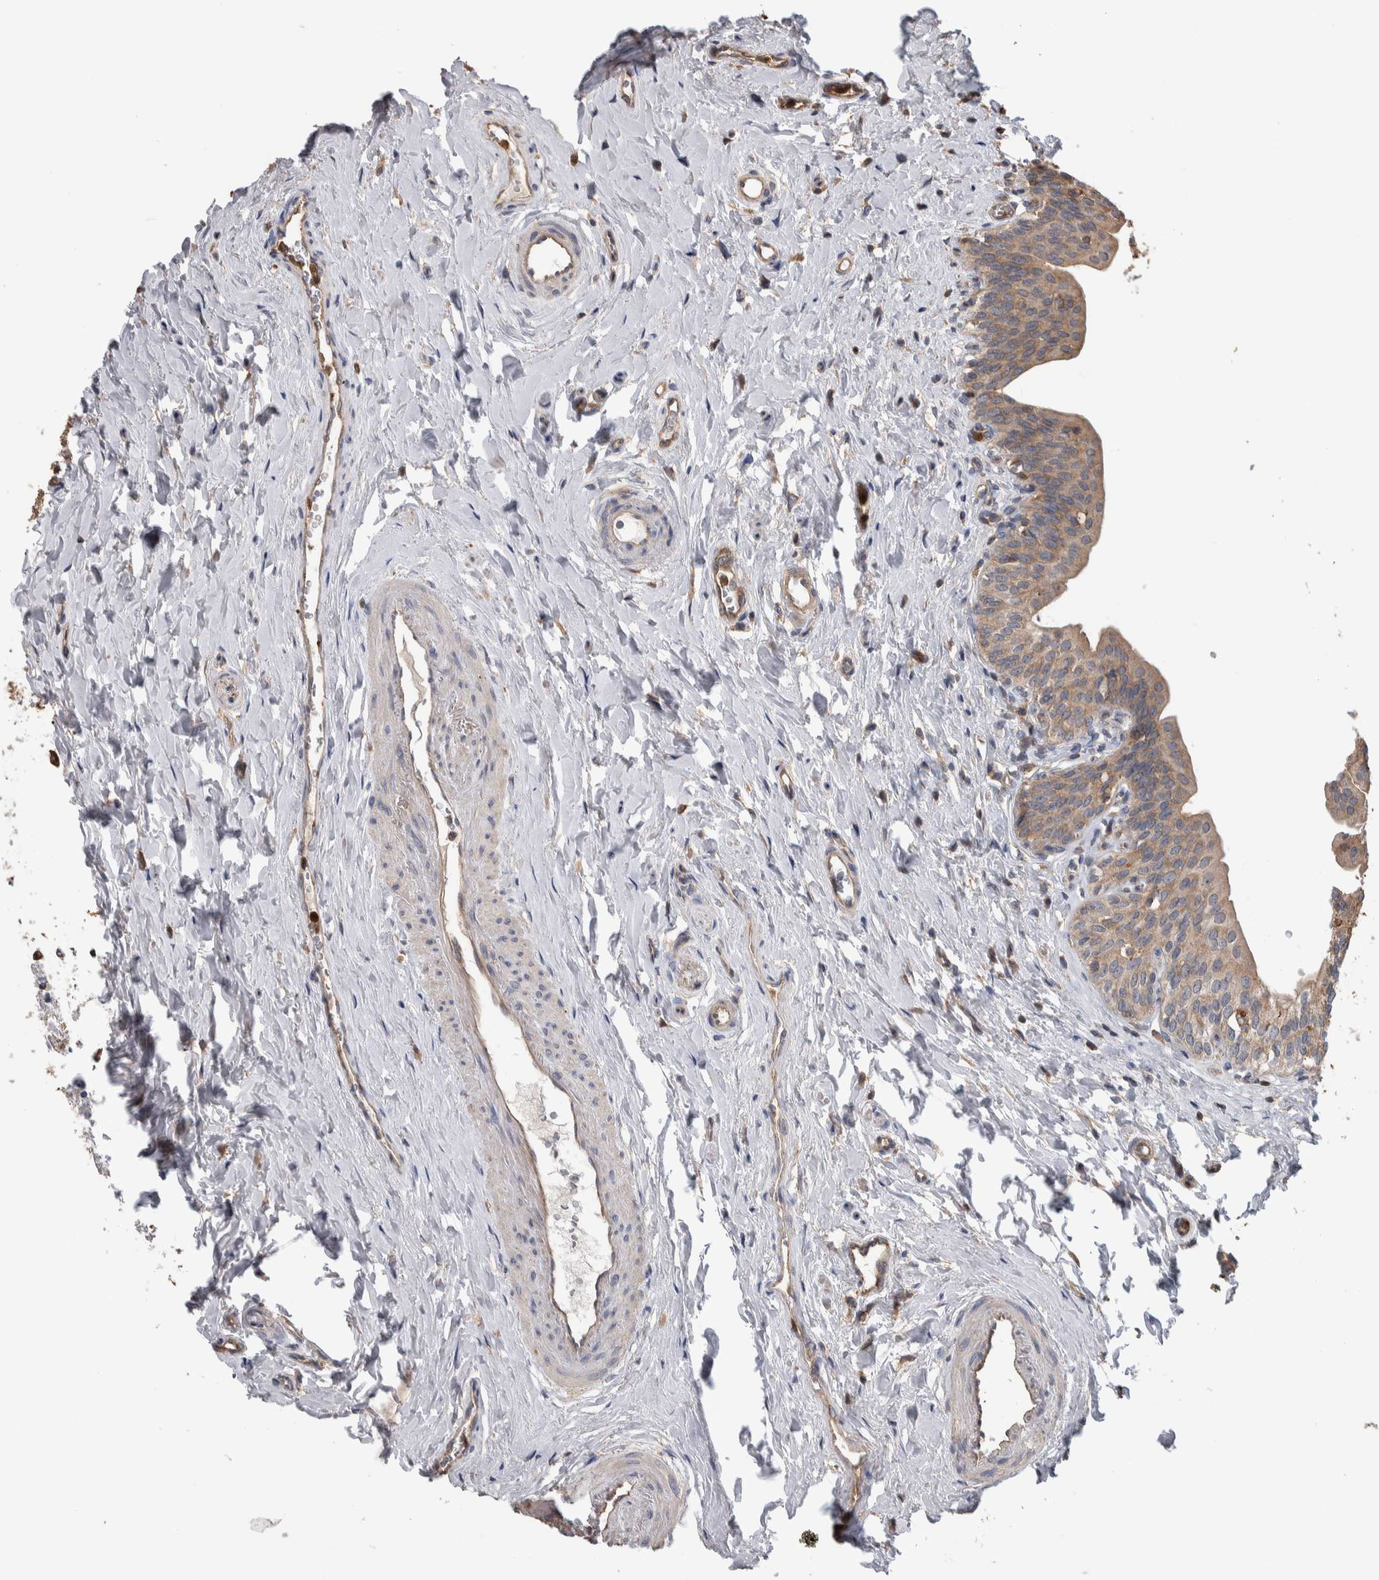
{"staining": {"intensity": "moderate", "quantity": ">75%", "location": "cytoplasmic/membranous"}, "tissue": "urinary bladder", "cell_type": "Urothelial cells", "image_type": "normal", "snomed": [{"axis": "morphology", "description": "Normal tissue, NOS"}, {"axis": "topography", "description": "Urinary bladder"}], "caption": "Urinary bladder stained with immunohistochemistry reveals moderate cytoplasmic/membranous staining in approximately >75% of urothelial cells. (DAB (3,3'-diaminobenzidine) IHC, brown staining for protein, blue staining for nuclei).", "gene": "SDCBP", "patient": {"sex": "male", "age": 83}}